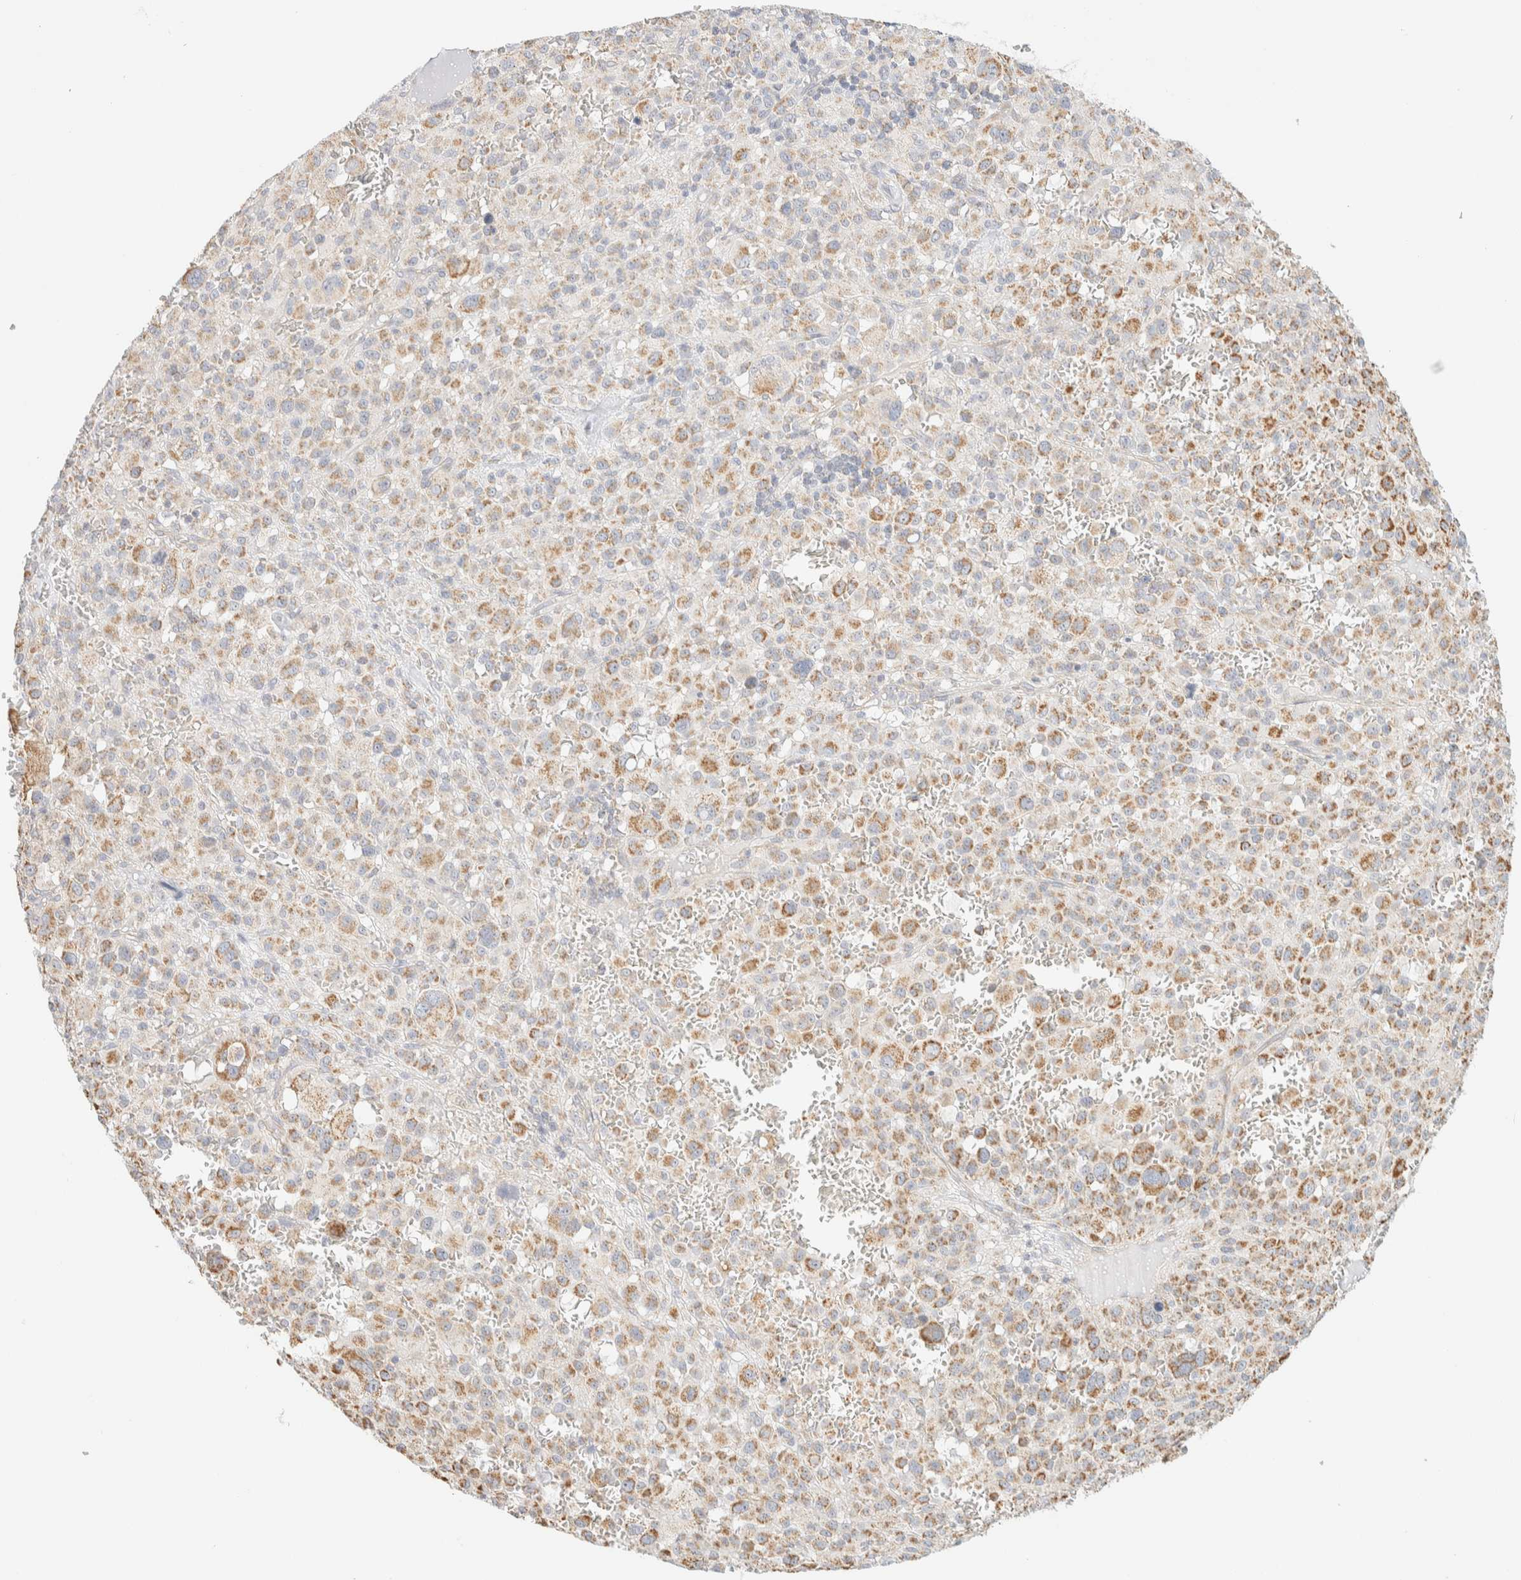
{"staining": {"intensity": "moderate", "quantity": "25%-75%", "location": "cytoplasmic/membranous"}, "tissue": "melanoma", "cell_type": "Tumor cells", "image_type": "cancer", "snomed": [{"axis": "morphology", "description": "Malignant melanoma, Metastatic site"}, {"axis": "topography", "description": "Skin"}], "caption": "The histopathology image exhibits staining of melanoma, revealing moderate cytoplasmic/membranous protein positivity (brown color) within tumor cells.", "gene": "APBB2", "patient": {"sex": "female", "age": 74}}